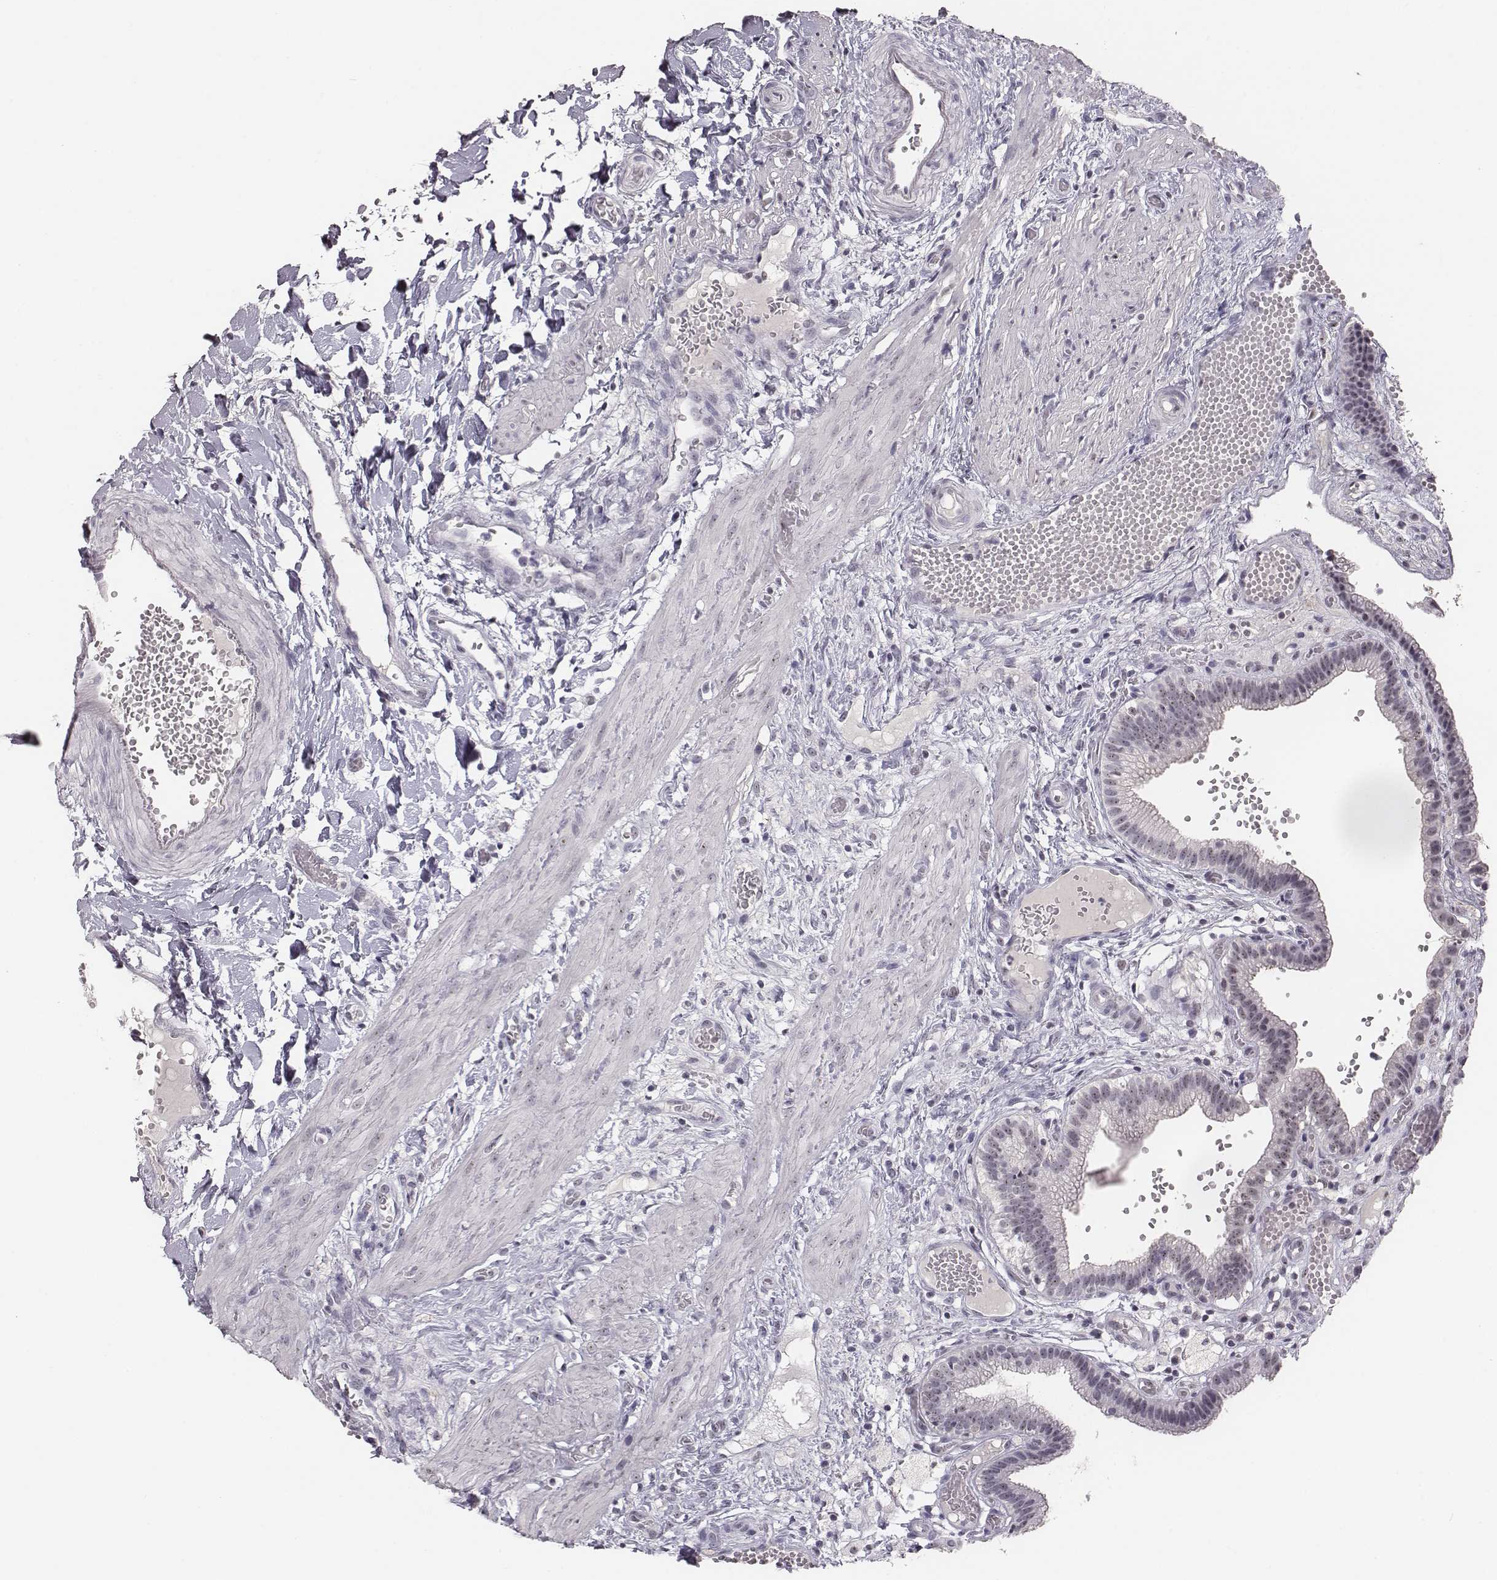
{"staining": {"intensity": "weak", "quantity": "25%-75%", "location": "nuclear"}, "tissue": "gallbladder", "cell_type": "Glandular cells", "image_type": "normal", "snomed": [{"axis": "morphology", "description": "Normal tissue, NOS"}, {"axis": "topography", "description": "Gallbladder"}], "caption": "Immunohistochemistry (IHC) of unremarkable gallbladder displays low levels of weak nuclear expression in approximately 25%-75% of glandular cells. The protein is stained brown, and the nuclei are stained in blue (DAB IHC with brightfield microscopy, high magnification).", "gene": "NIFK", "patient": {"sex": "female", "age": 24}}